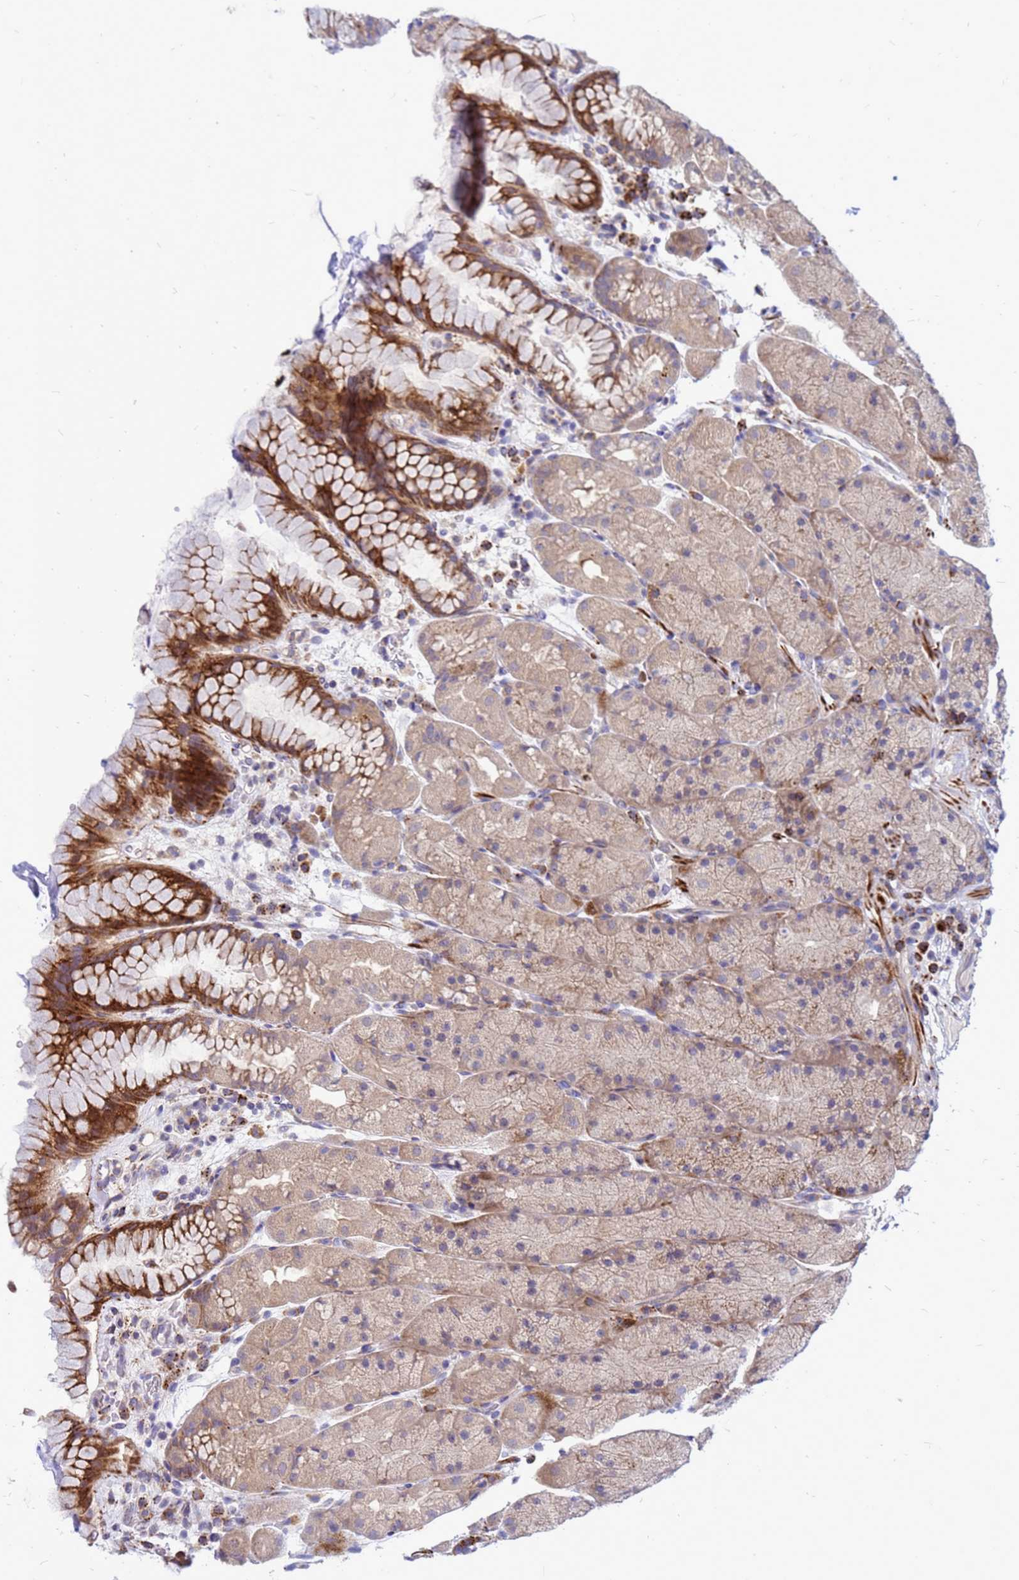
{"staining": {"intensity": "strong", "quantity": "25%-75%", "location": "cytoplasmic/membranous"}, "tissue": "stomach", "cell_type": "Glandular cells", "image_type": "normal", "snomed": [{"axis": "morphology", "description": "Normal tissue, NOS"}, {"axis": "topography", "description": "Stomach, upper"}, {"axis": "topography", "description": "Stomach, lower"}], "caption": "Immunohistochemical staining of benign stomach displays high levels of strong cytoplasmic/membranous expression in about 25%-75% of glandular cells.", "gene": "FHIP1A", "patient": {"sex": "male", "age": 67}}